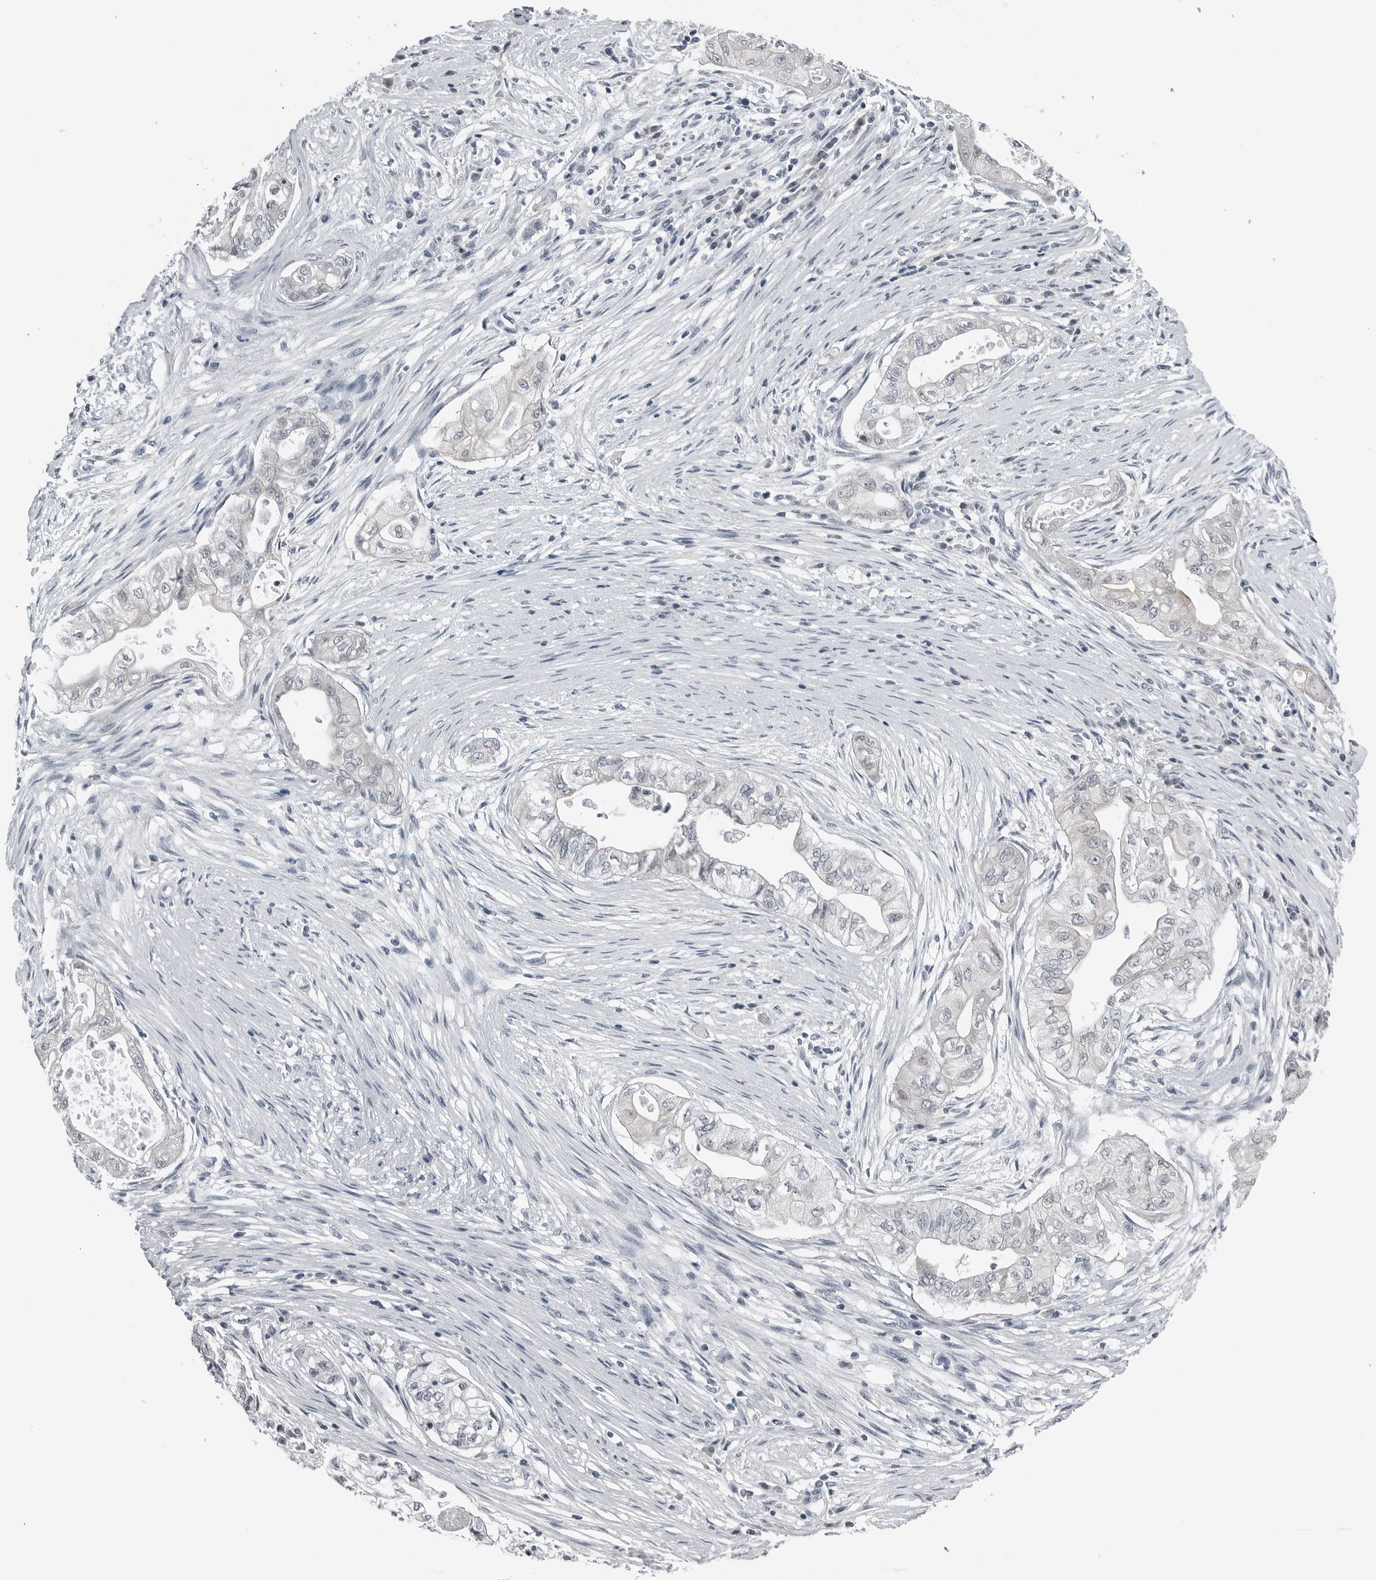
{"staining": {"intensity": "negative", "quantity": "none", "location": "none"}, "tissue": "pancreatic cancer", "cell_type": "Tumor cells", "image_type": "cancer", "snomed": [{"axis": "morphology", "description": "Adenocarcinoma, NOS"}, {"axis": "topography", "description": "Pancreas"}], "caption": "Photomicrograph shows no protein expression in tumor cells of adenocarcinoma (pancreatic) tissue.", "gene": "SPINK1", "patient": {"sex": "male", "age": 72}}